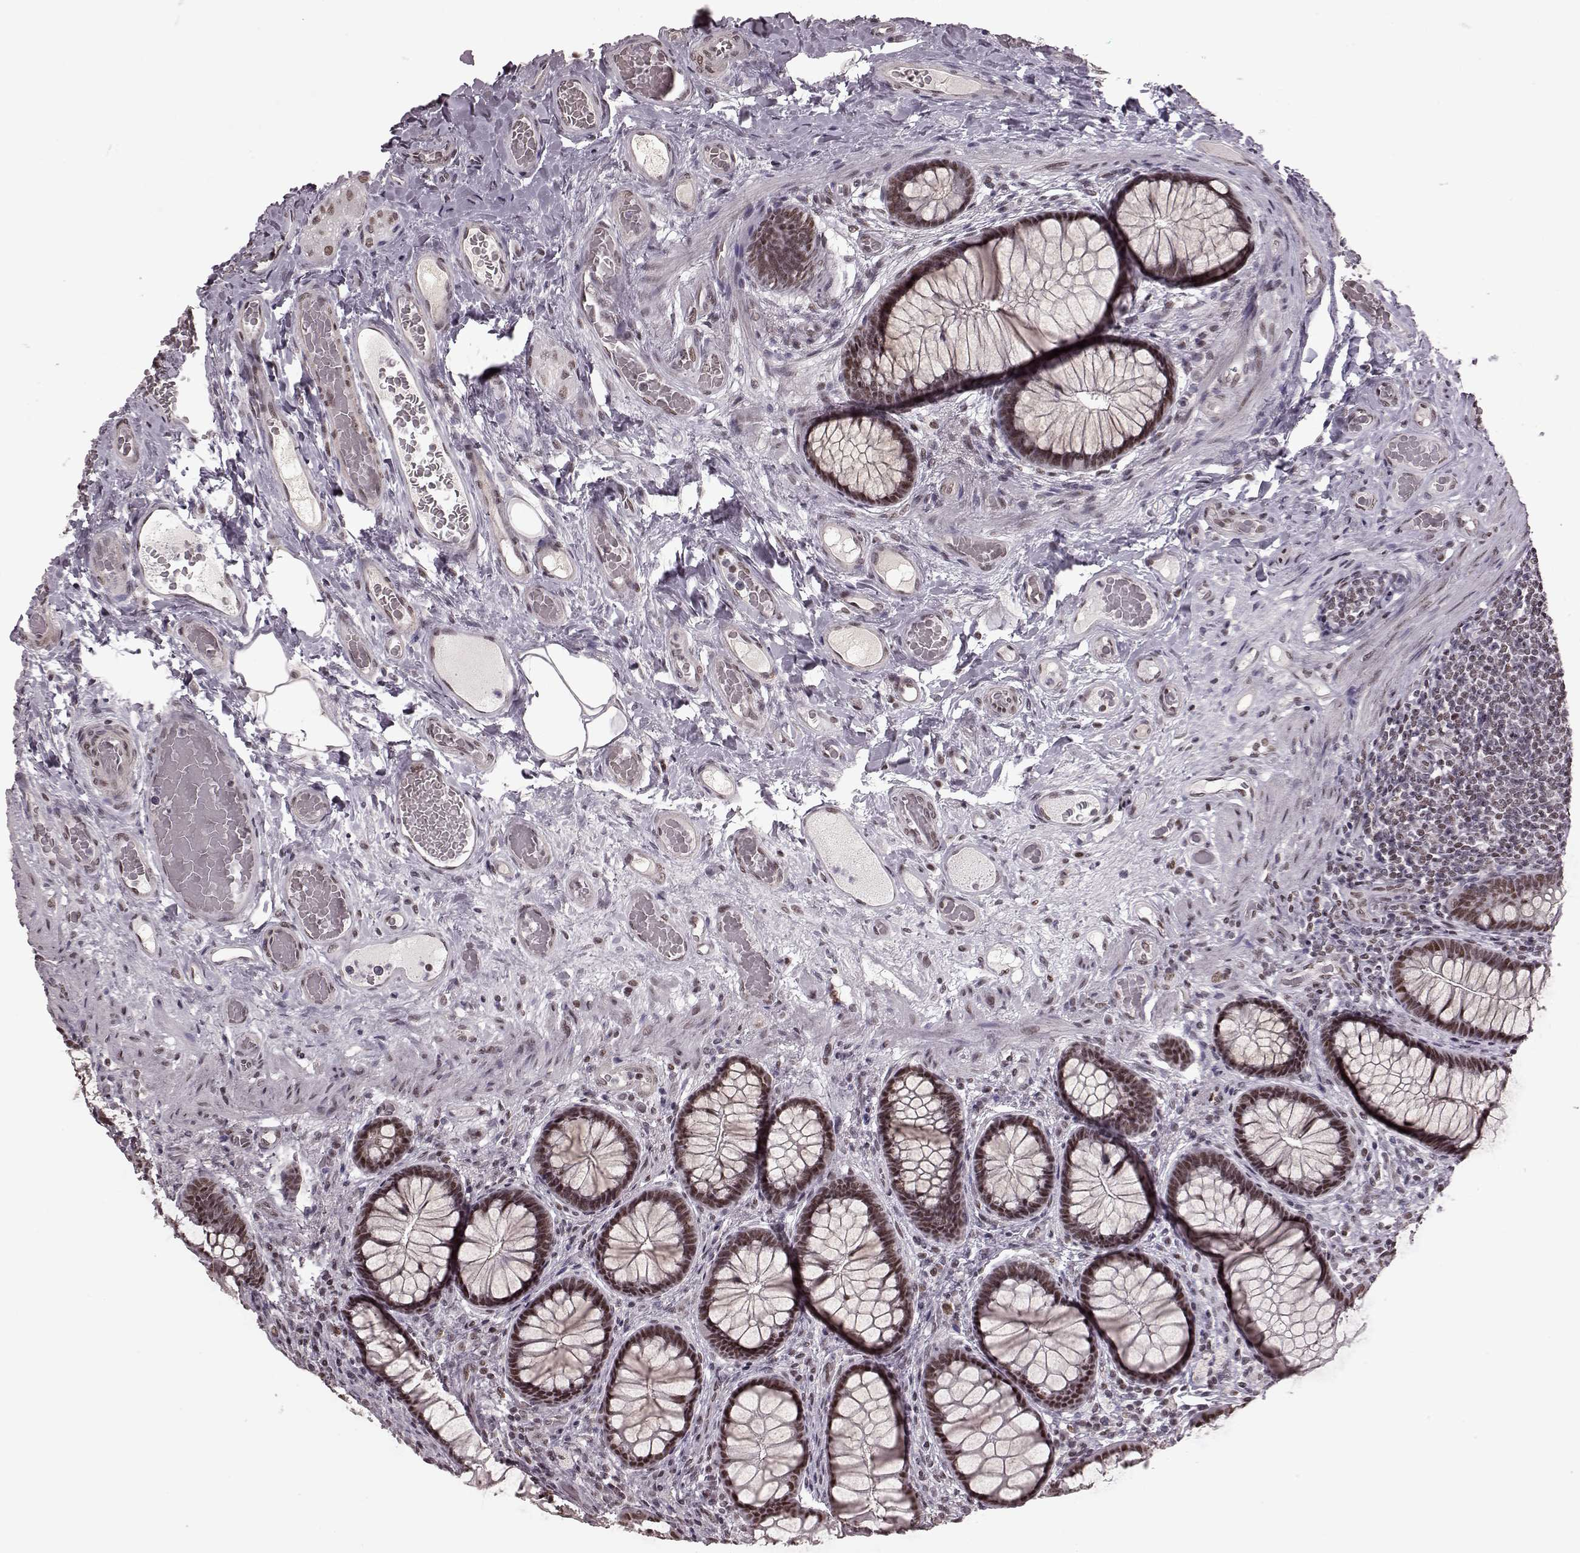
{"staining": {"intensity": "moderate", "quantity": ">75%", "location": "nuclear"}, "tissue": "colon", "cell_type": "Endothelial cells", "image_type": "normal", "snomed": [{"axis": "morphology", "description": "Normal tissue, NOS"}, {"axis": "topography", "description": "Colon"}], "caption": "A histopathology image showing moderate nuclear staining in approximately >75% of endothelial cells in benign colon, as visualized by brown immunohistochemical staining.", "gene": "NR2C1", "patient": {"sex": "female", "age": 65}}